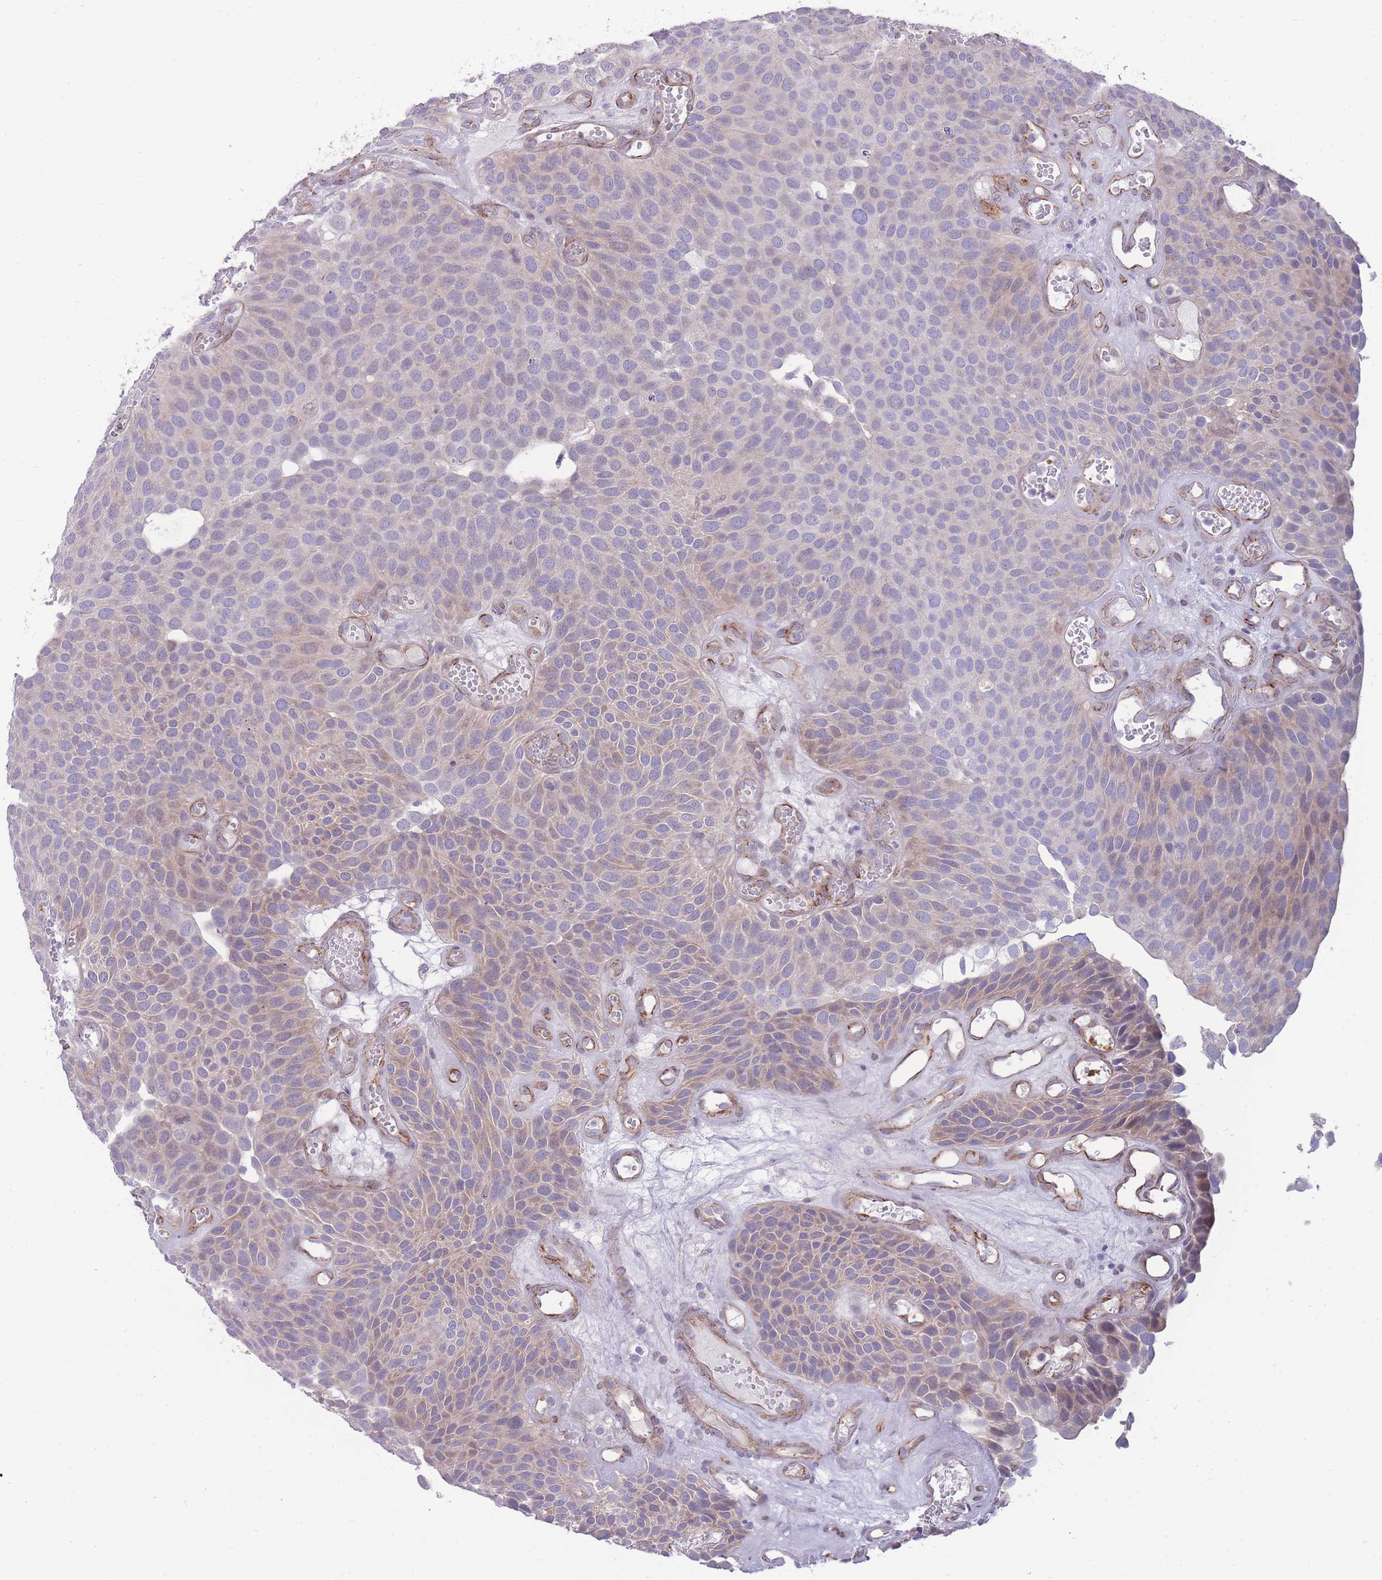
{"staining": {"intensity": "weak", "quantity": "<25%", "location": "cytoplasmic/membranous"}, "tissue": "urothelial cancer", "cell_type": "Tumor cells", "image_type": "cancer", "snomed": [{"axis": "morphology", "description": "Urothelial carcinoma, Low grade"}, {"axis": "topography", "description": "Urinary bladder"}], "caption": "An IHC image of urothelial cancer is shown. There is no staining in tumor cells of urothelial cancer.", "gene": "RGS11", "patient": {"sex": "male", "age": 89}}